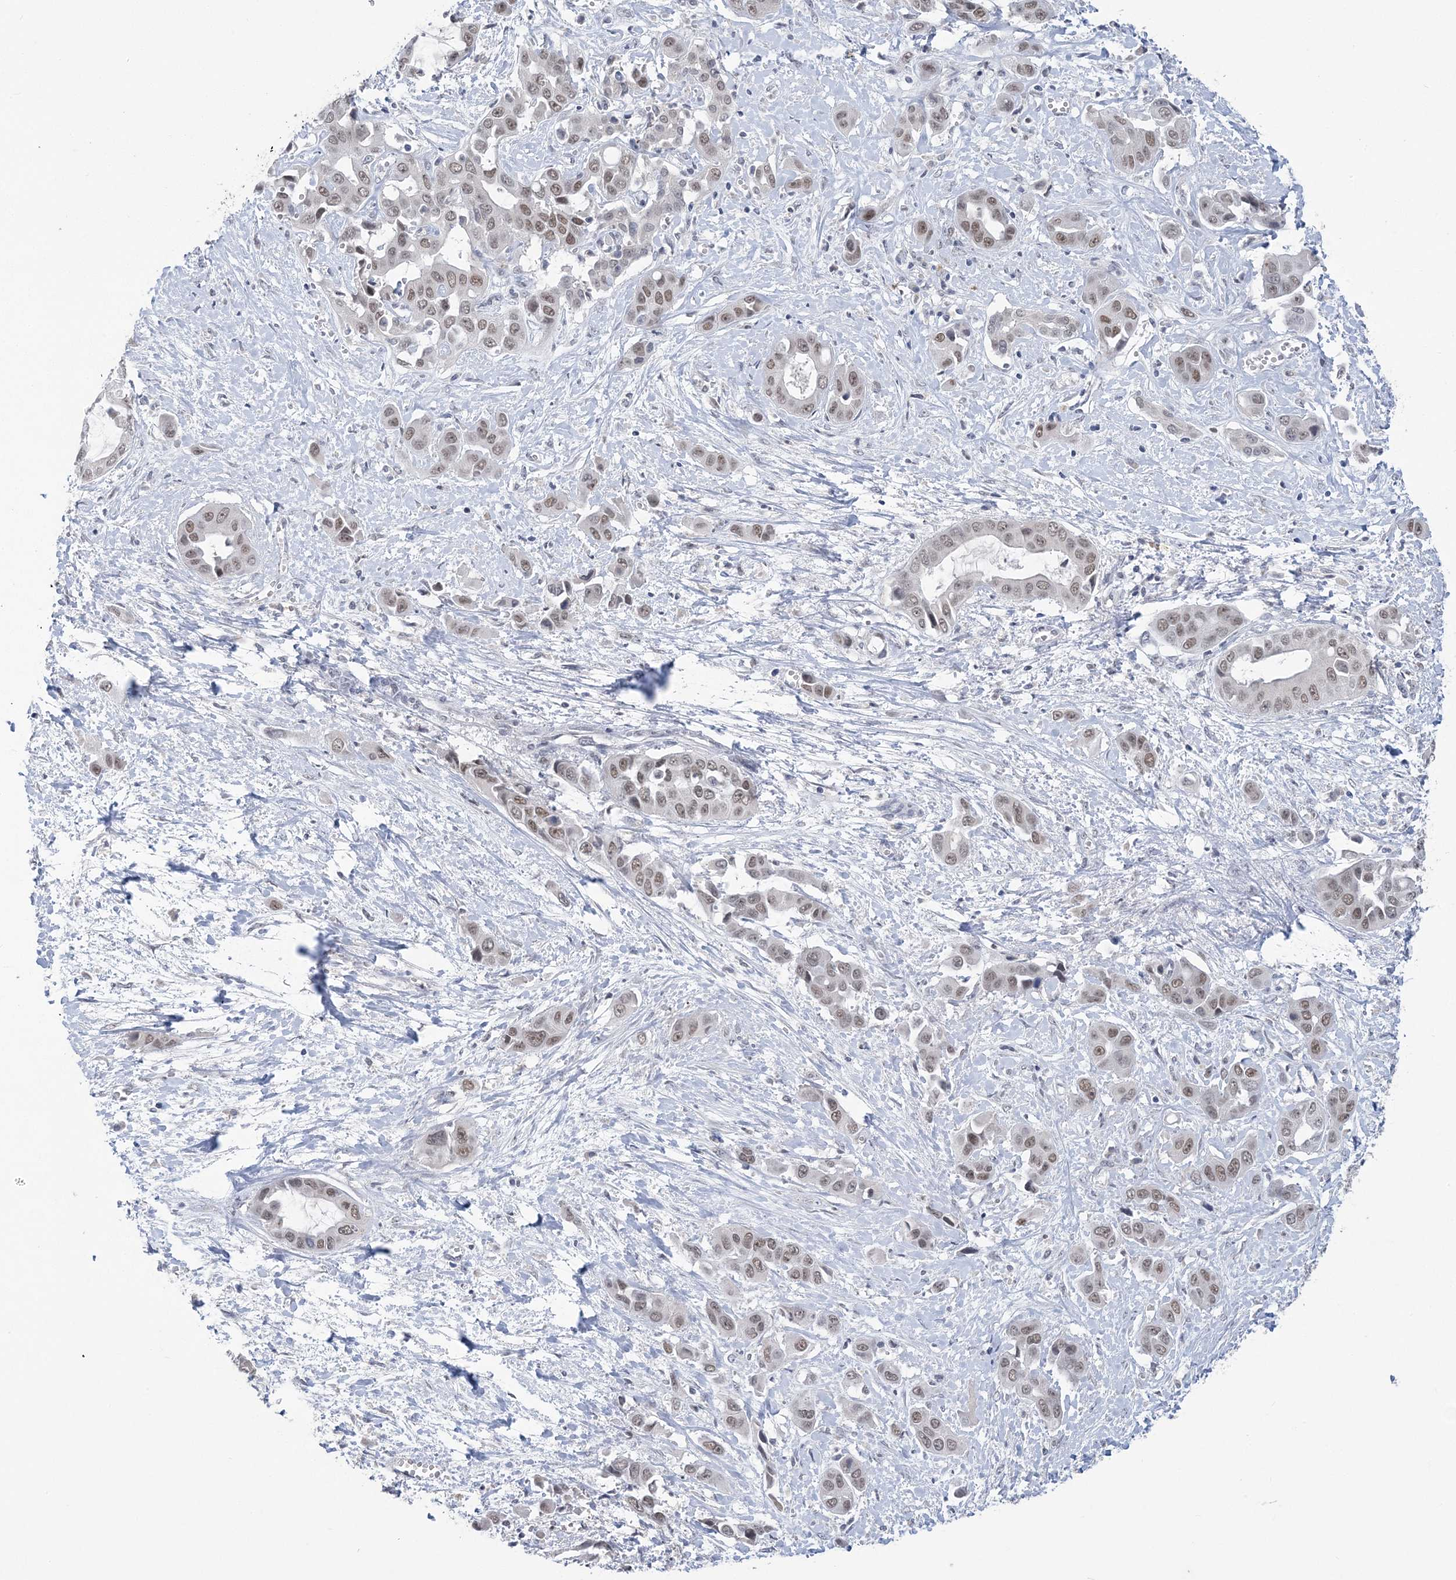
{"staining": {"intensity": "moderate", "quantity": ">75%", "location": "nuclear"}, "tissue": "liver cancer", "cell_type": "Tumor cells", "image_type": "cancer", "snomed": [{"axis": "morphology", "description": "Cholangiocarcinoma"}, {"axis": "topography", "description": "Liver"}], "caption": "This is a photomicrograph of immunohistochemistry staining of liver cholangiocarcinoma, which shows moderate expression in the nuclear of tumor cells.", "gene": "ZBTB7A", "patient": {"sex": "female", "age": 52}}